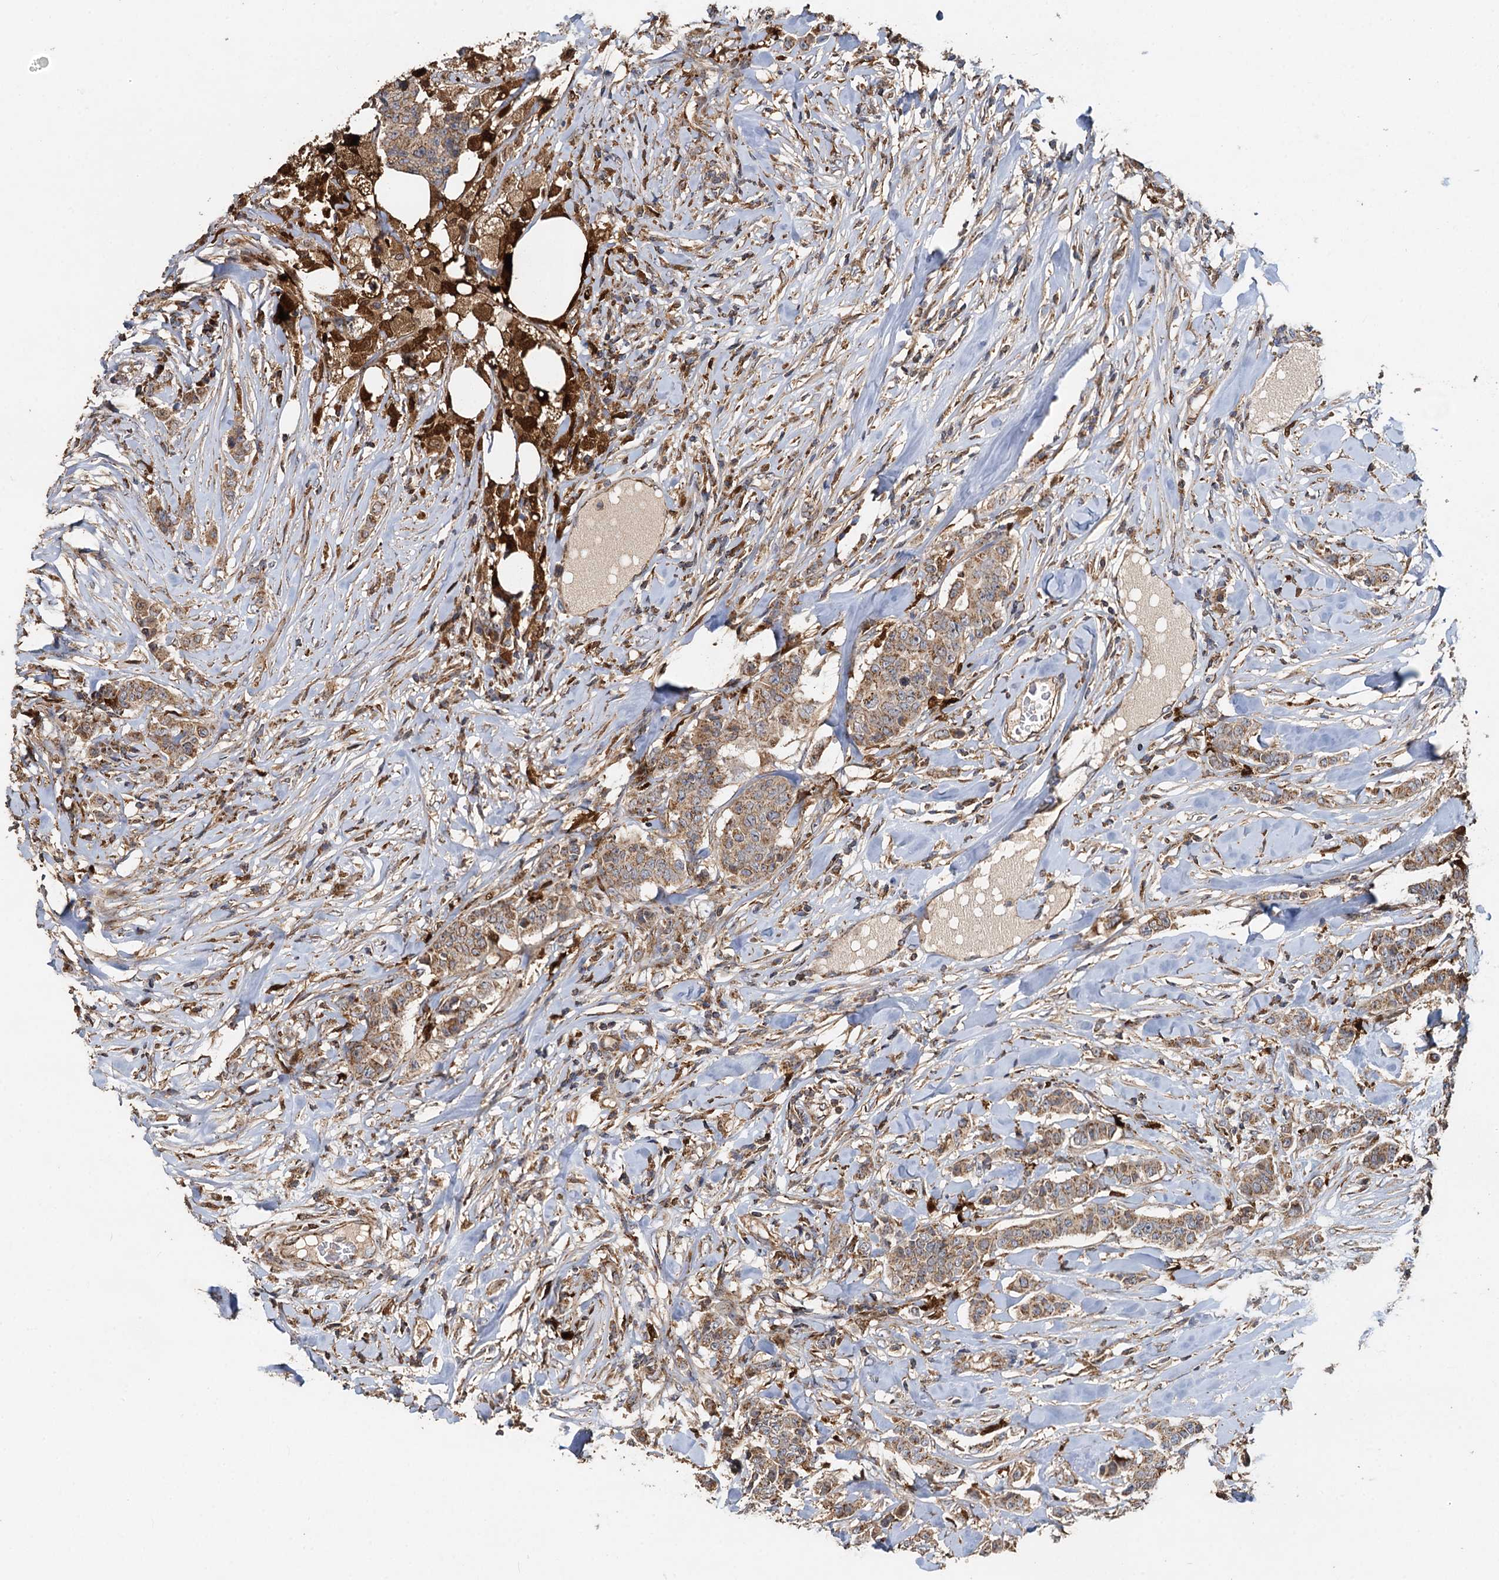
{"staining": {"intensity": "moderate", "quantity": ">75%", "location": "cytoplasmic/membranous"}, "tissue": "breast cancer", "cell_type": "Tumor cells", "image_type": "cancer", "snomed": [{"axis": "morphology", "description": "Duct carcinoma"}, {"axis": "topography", "description": "Breast"}], "caption": "Breast cancer (intraductal carcinoma) stained for a protein (brown) reveals moderate cytoplasmic/membranous positive expression in approximately >75% of tumor cells.", "gene": "SDS", "patient": {"sex": "female", "age": 40}}